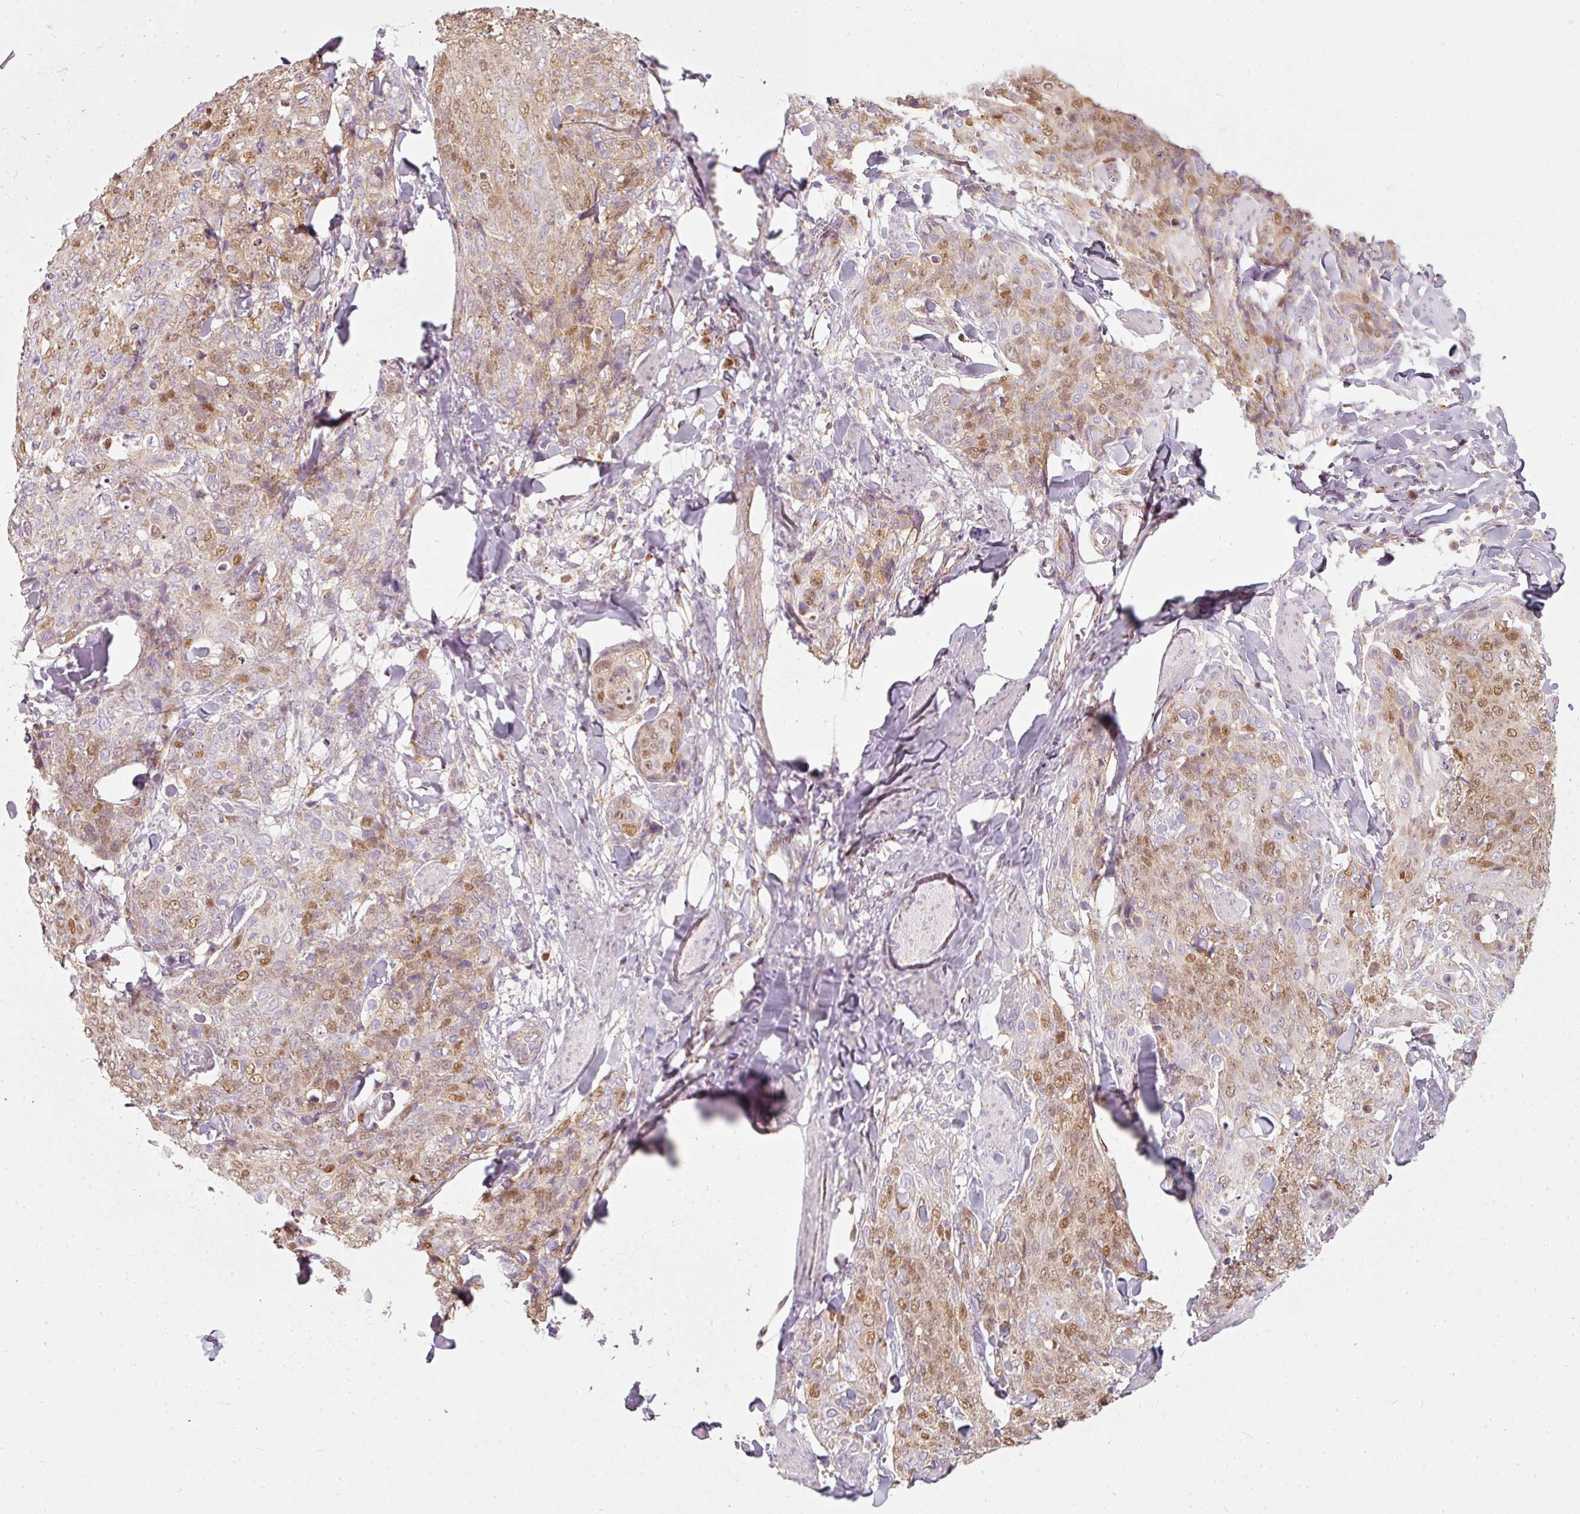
{"staining": {"intensity": "moderate", "quantity": "25%-75%", "location": "nuclear"}, "tissue": "skin cancer", "cell_type": "Tumor cells", "image_type": "cancer", "snomed": [{"axis": "morphology", "description": "Squamous cell carcinoma, NOS"}, {"axis": "topography", "description": "Skin"}, {"axis": "topography", "description": "Vulva"}], "caption": "Skin squamous cell carcinoma stained with immunohistochemistry reveals moderate nuclear positivity in about 25%-75% of tumor cells. Immunohistochemistry (ihc) stains the protein of interest in brown and the nuclei are stained blue.", "gene": "DUT", "patient": {"sex": "female", "age": 85}}